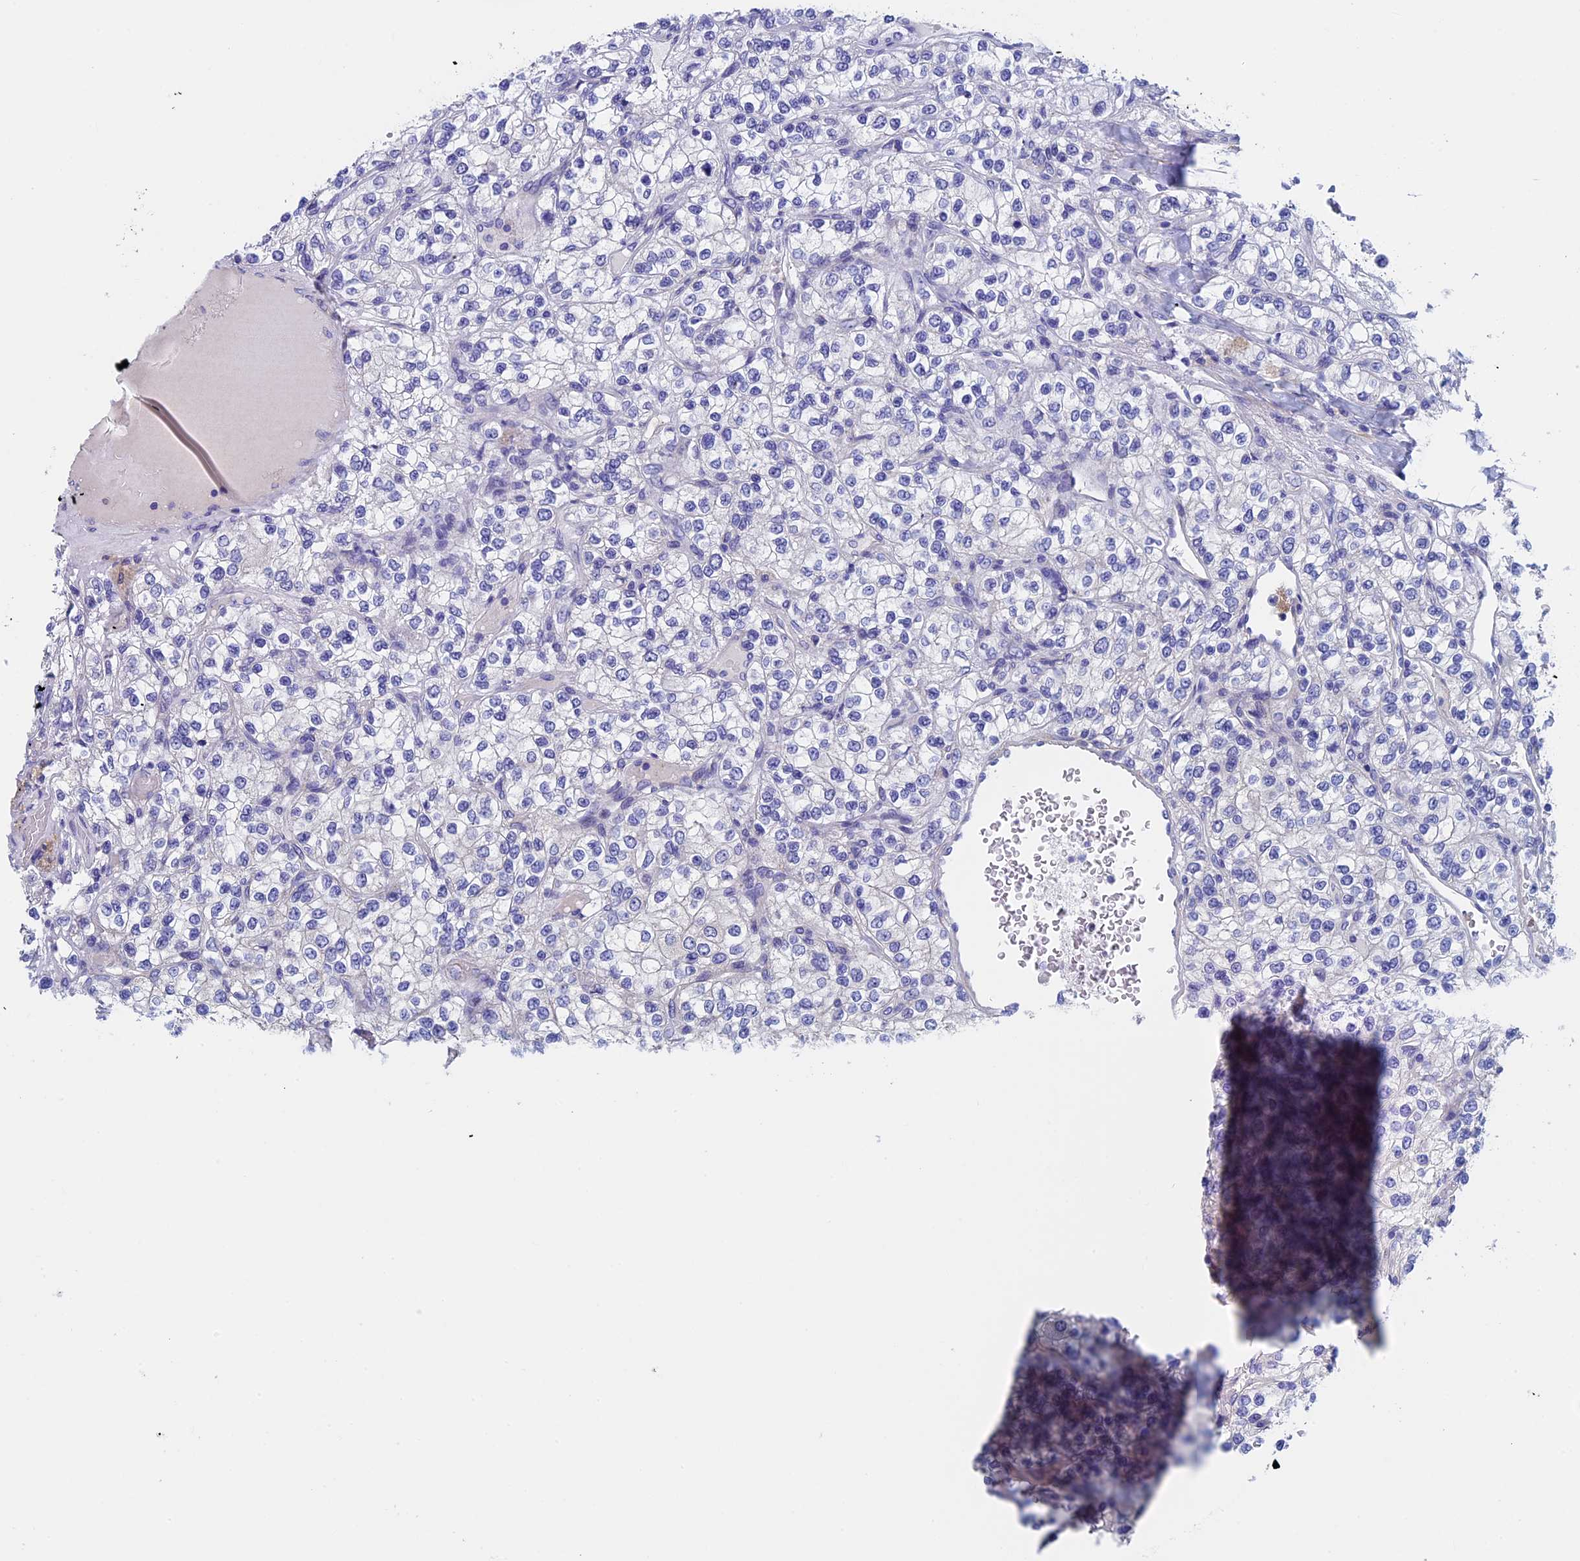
{"staining": {"intensity": "negative", "quantity": "none", "location": "none"}, "tissue": "renal cancer", "cell_type": "Tumor cells", "image_type": "cancer", "snomed": [{"axis": "morphology", "description": "Adenocarcinoma, NOS"}, {"axis": "topography", "description": "Kidney"}], "caption": "Image shows no significant protein expression in tumor cells of renal cancer.", "gene": "ADH7", "patient": {"sex": "male", "age": 80}}